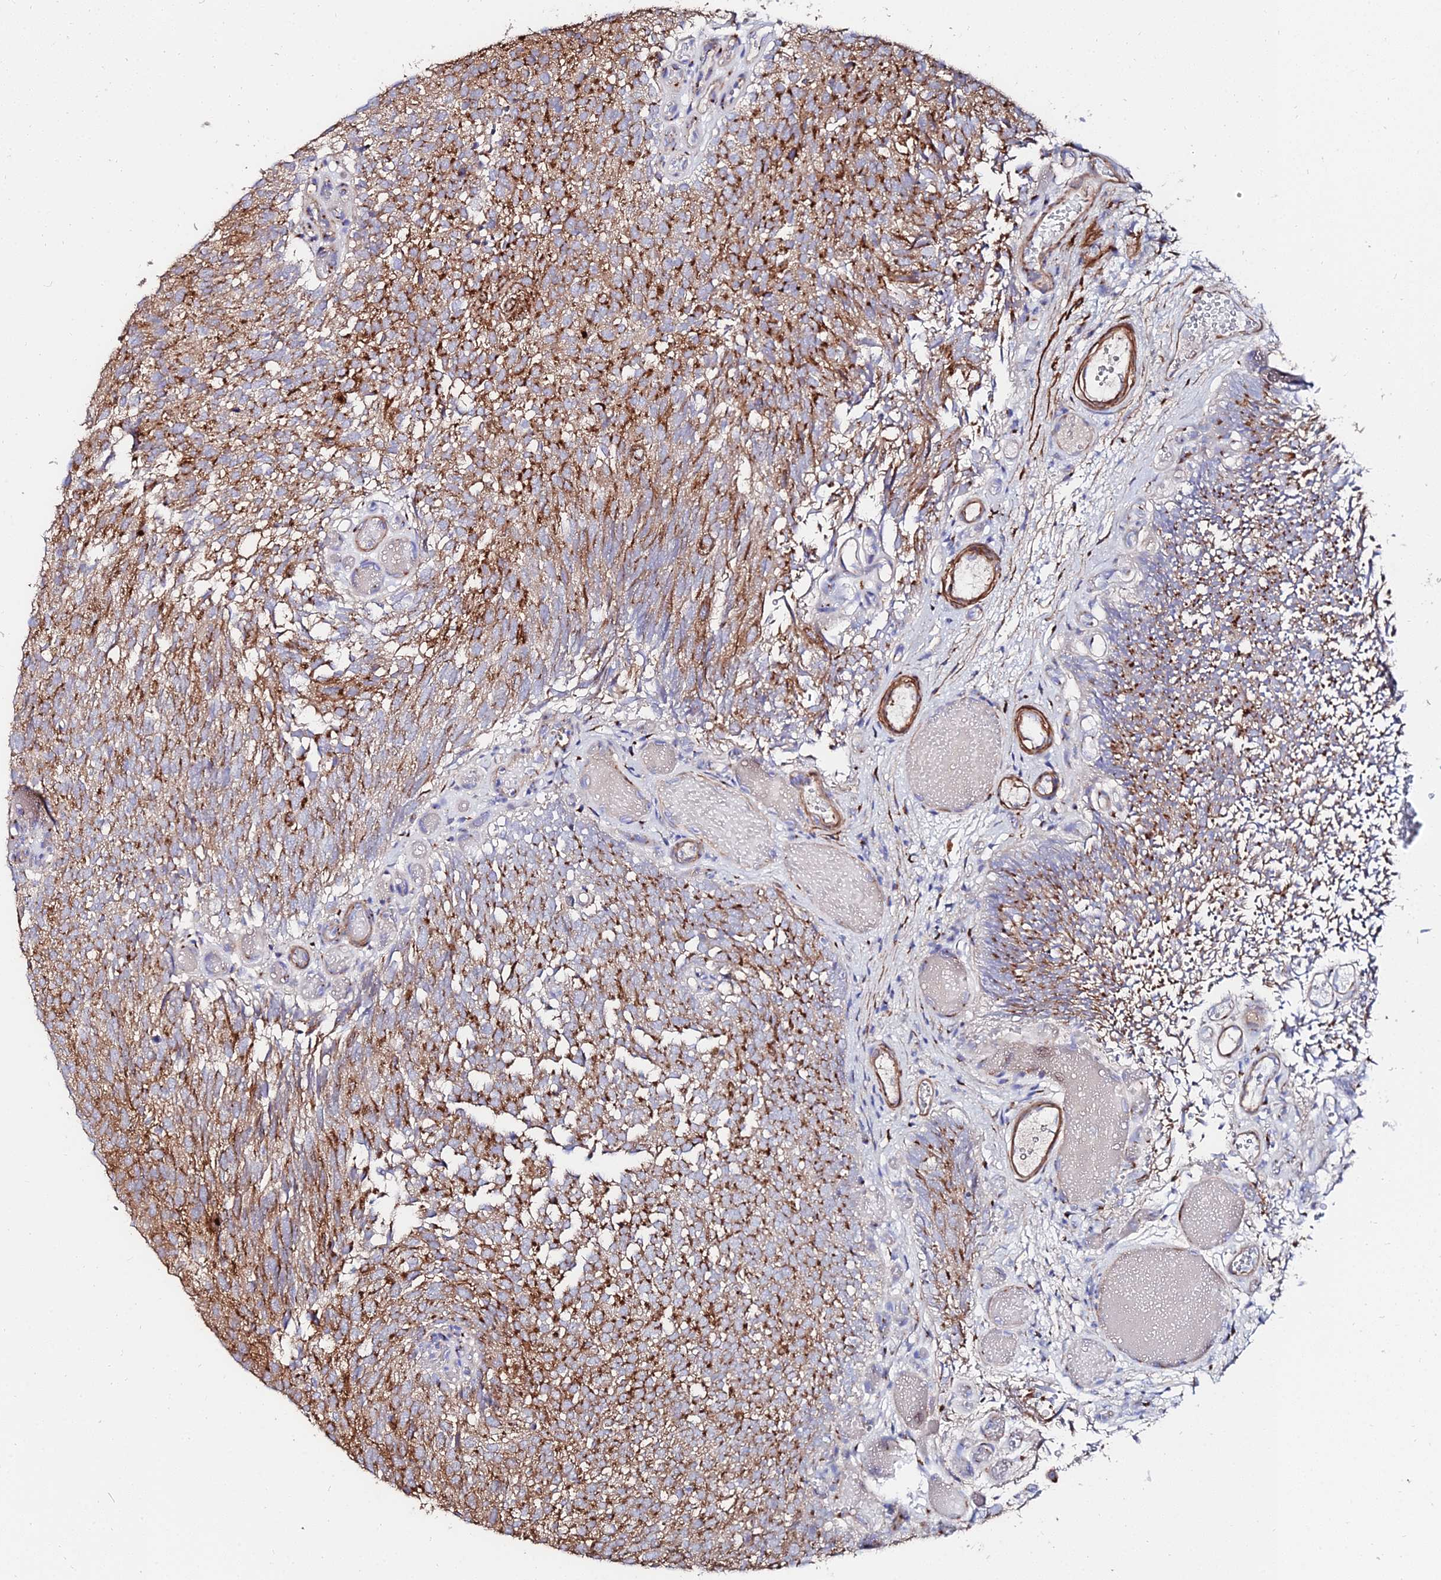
{"staining": {"intensity": "moderate", "quantity": ">75%", "location": "cytoplasmic/membranous"}, "tissue": "urothelial cancer", "cell_type": "Tumor cells", "image_type": "cancer", "snomed": [{"axis": "morphology", "description": "Urothelial carcinoma, Low grade"}, {"axis": "topography", "description": "Urinary bladder"}], "caption": "A brown stain shows moderate cytoplasmic/membranous staining of a protein in urothelial cancer tumor cells.", "gene": "BORCS8", "patient": {"sex": "male", "age": 78}}